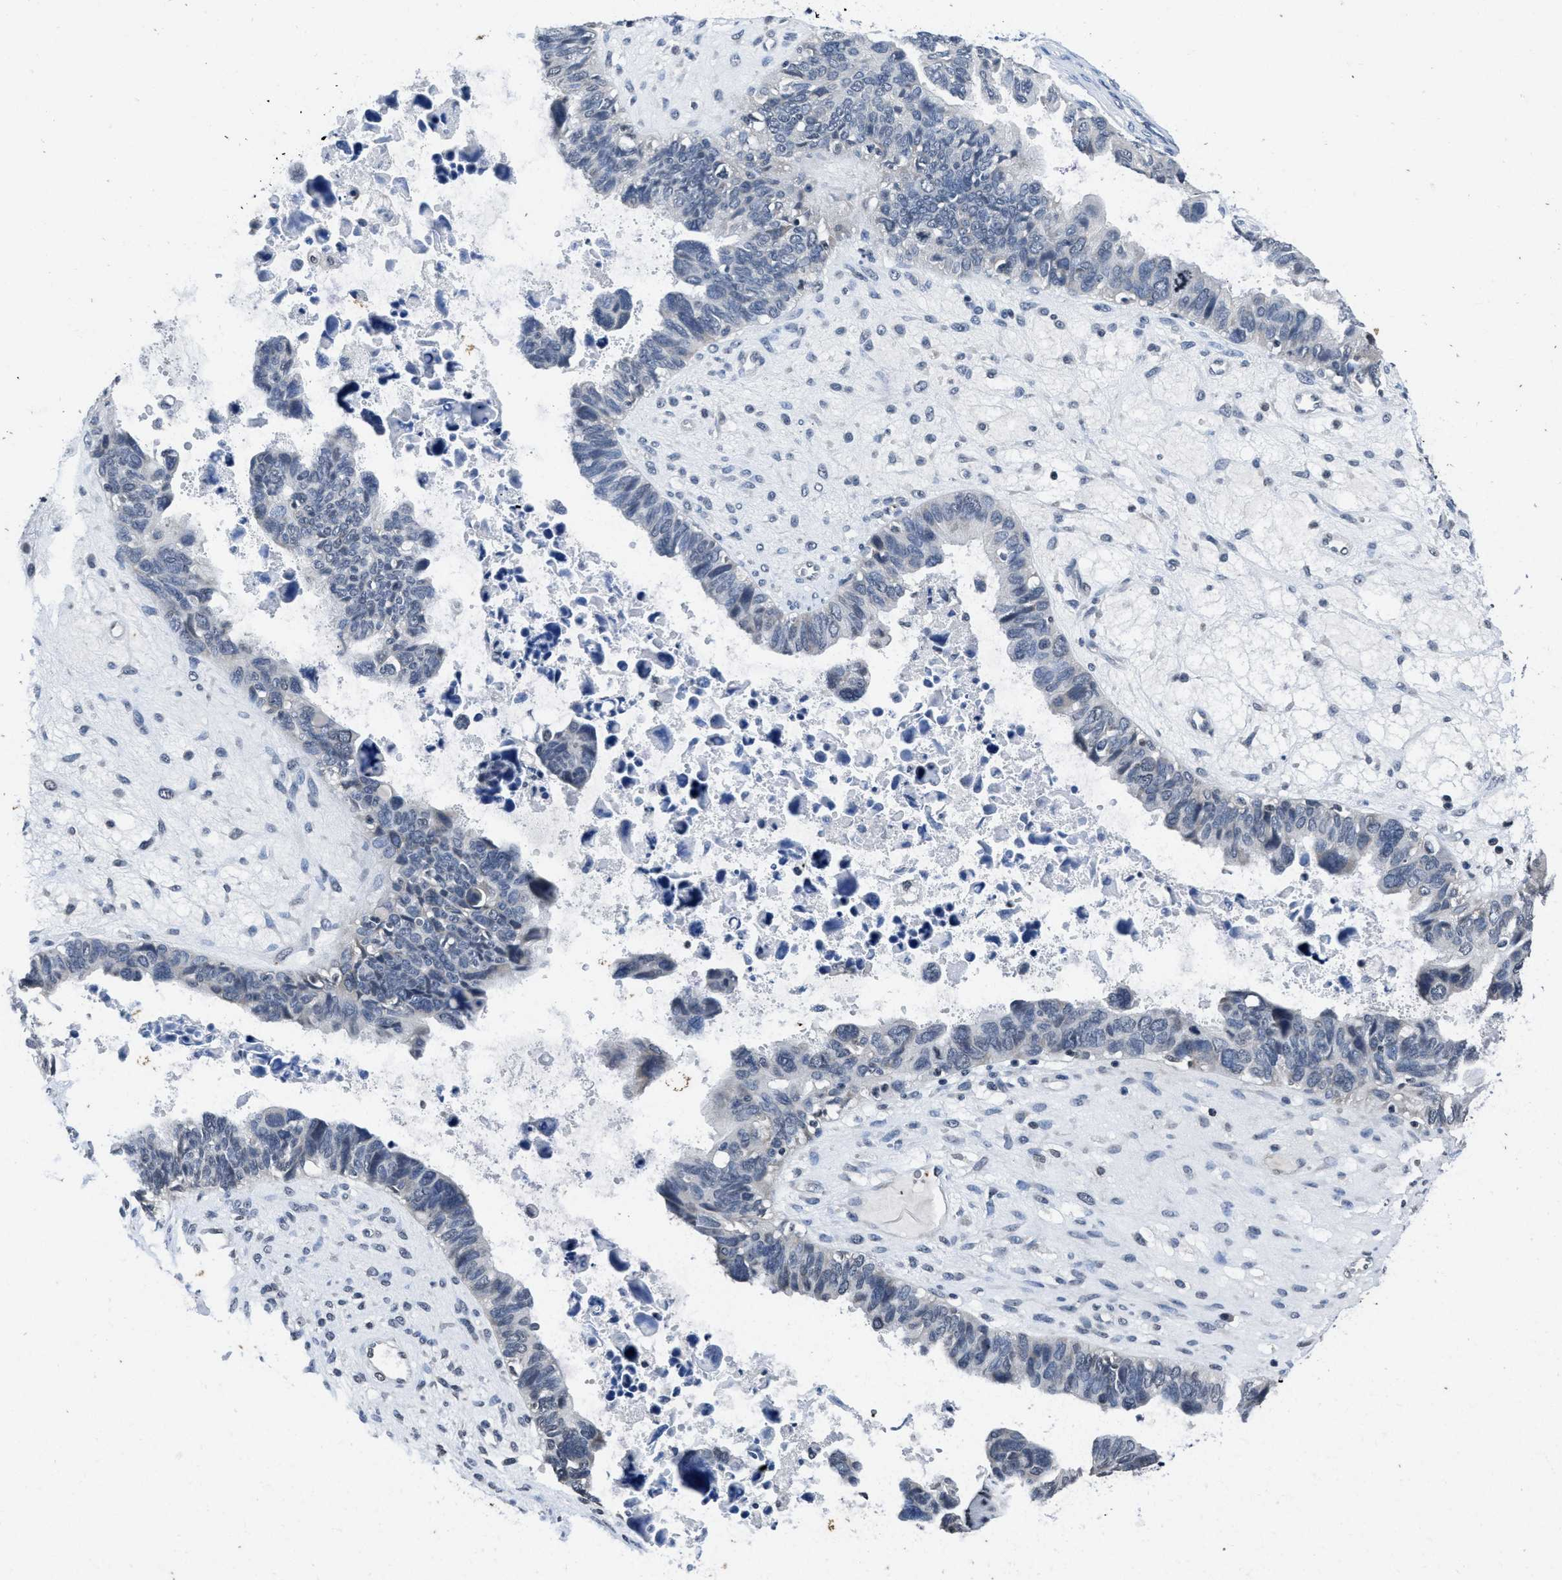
{"staining": {"intensity": "negative", "quantity": "none", "location": "none"}, "tissue": "ovarian cancer", "cell_type": "Tumor cells", "image_type": "cancer", "snomed": [{"axis": "morphology", "description": "Cystadenocarcinoma, serous, NOS"}, {"axis": "topography", "description": "Ovary"}], "caption": "Image shows no protein expression in tumor cells of ovarian cancer (serous cystadenocarcinoma) tissue. (DAB (3,3'-diaminobenzidine) immunohistochemistry with hematoxylin counter stain).", "gene": "ITGA2B", "patient": {"sex": "female", "age": 79}}